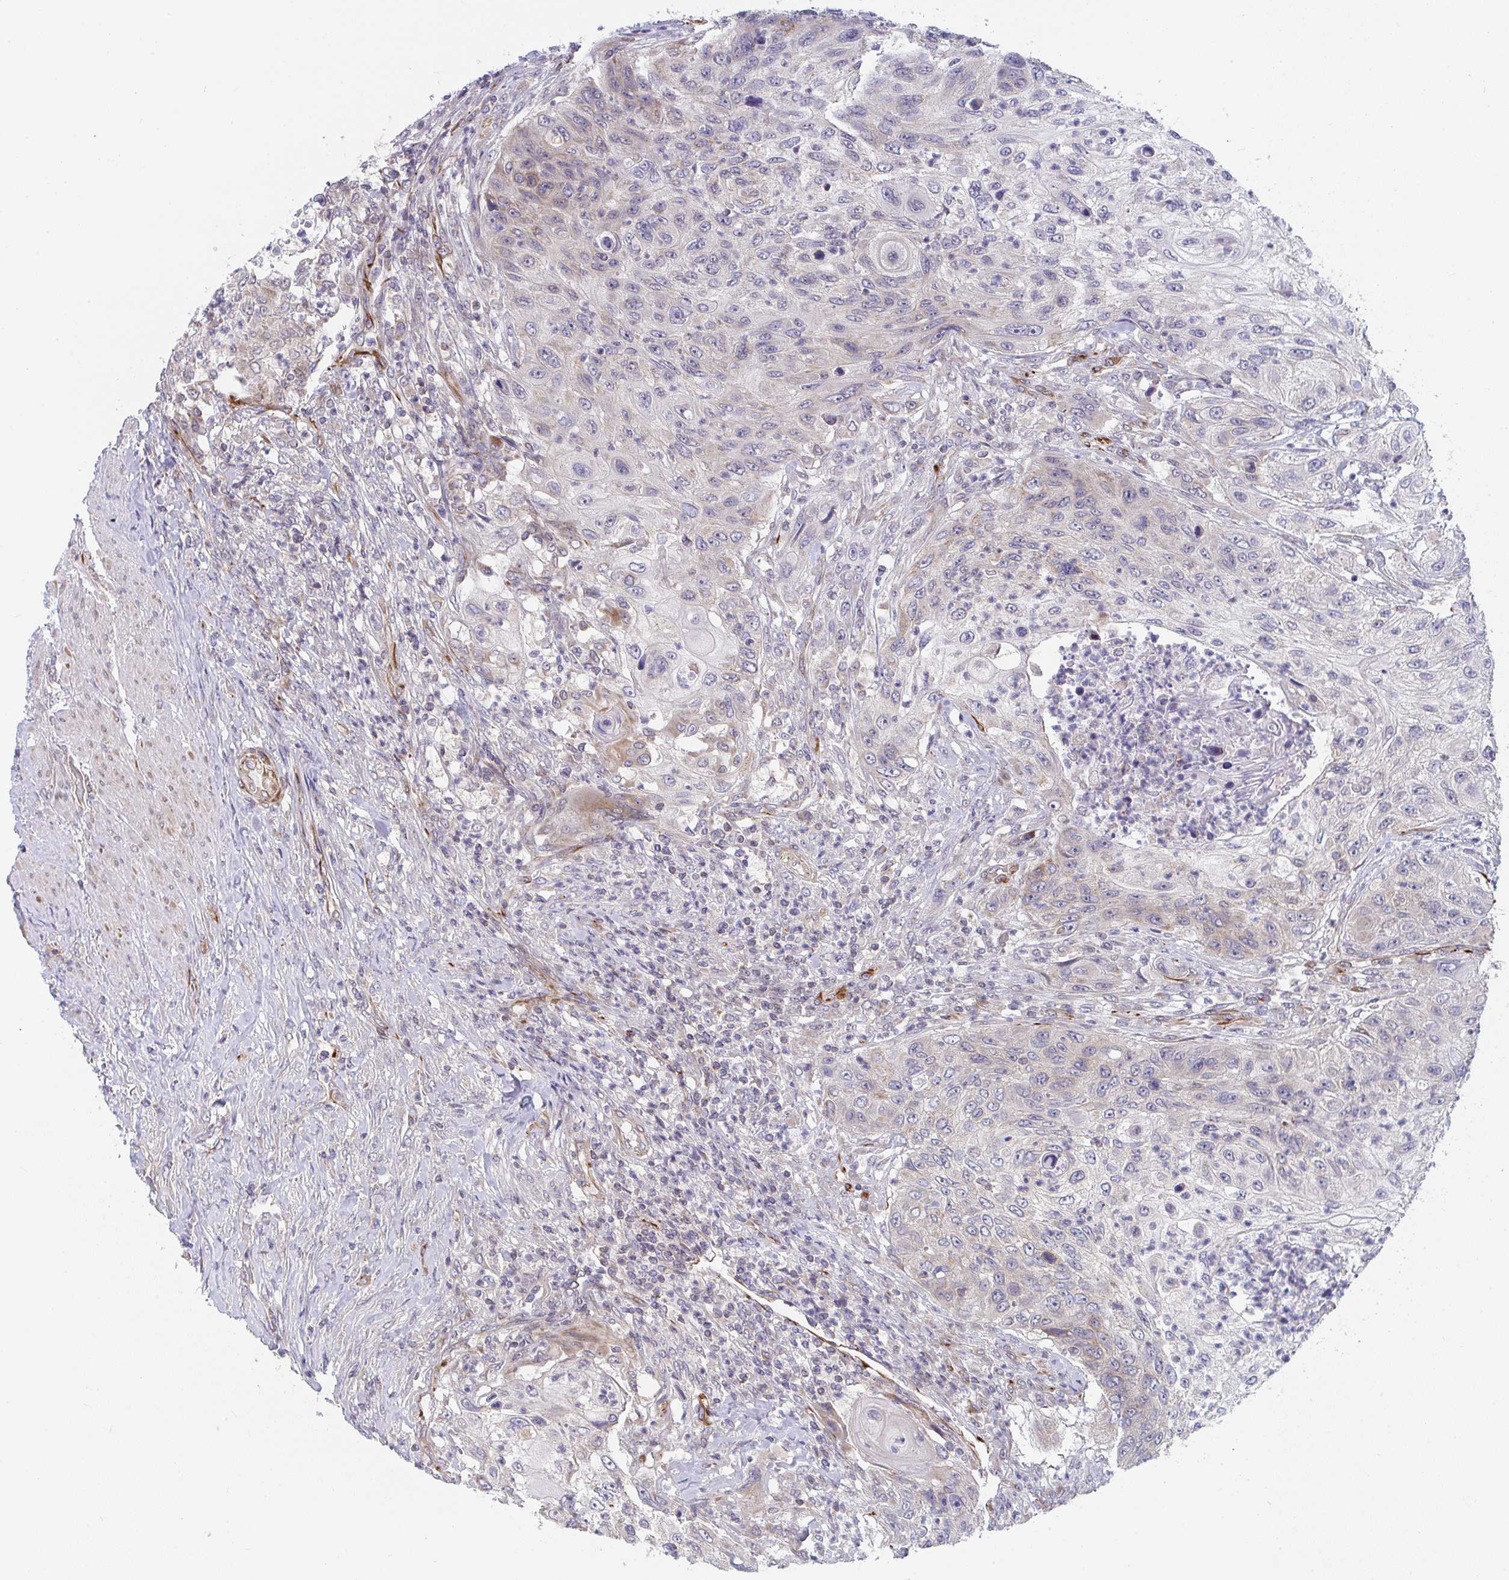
{"staining": {"intensity": "weak", "quantity": "<25%", "location": "cytoplasmic/membranous"}, "tissue": "urothelial cancer", "cell_type": "Tumor cells", "image_type": "cancer", "snomed": [{"axis": "morphology", "description": "Urothelial carcinoma, High grade"}, {"axis": "topography", "description": "Urinary bladder"}], "caption": "Immunohistochemical staining of human urothelial cancer exhibits no significant expression in tumor cells.", "gene": "EIF1AD", "patient": {"sex": "female", "age": 60}}